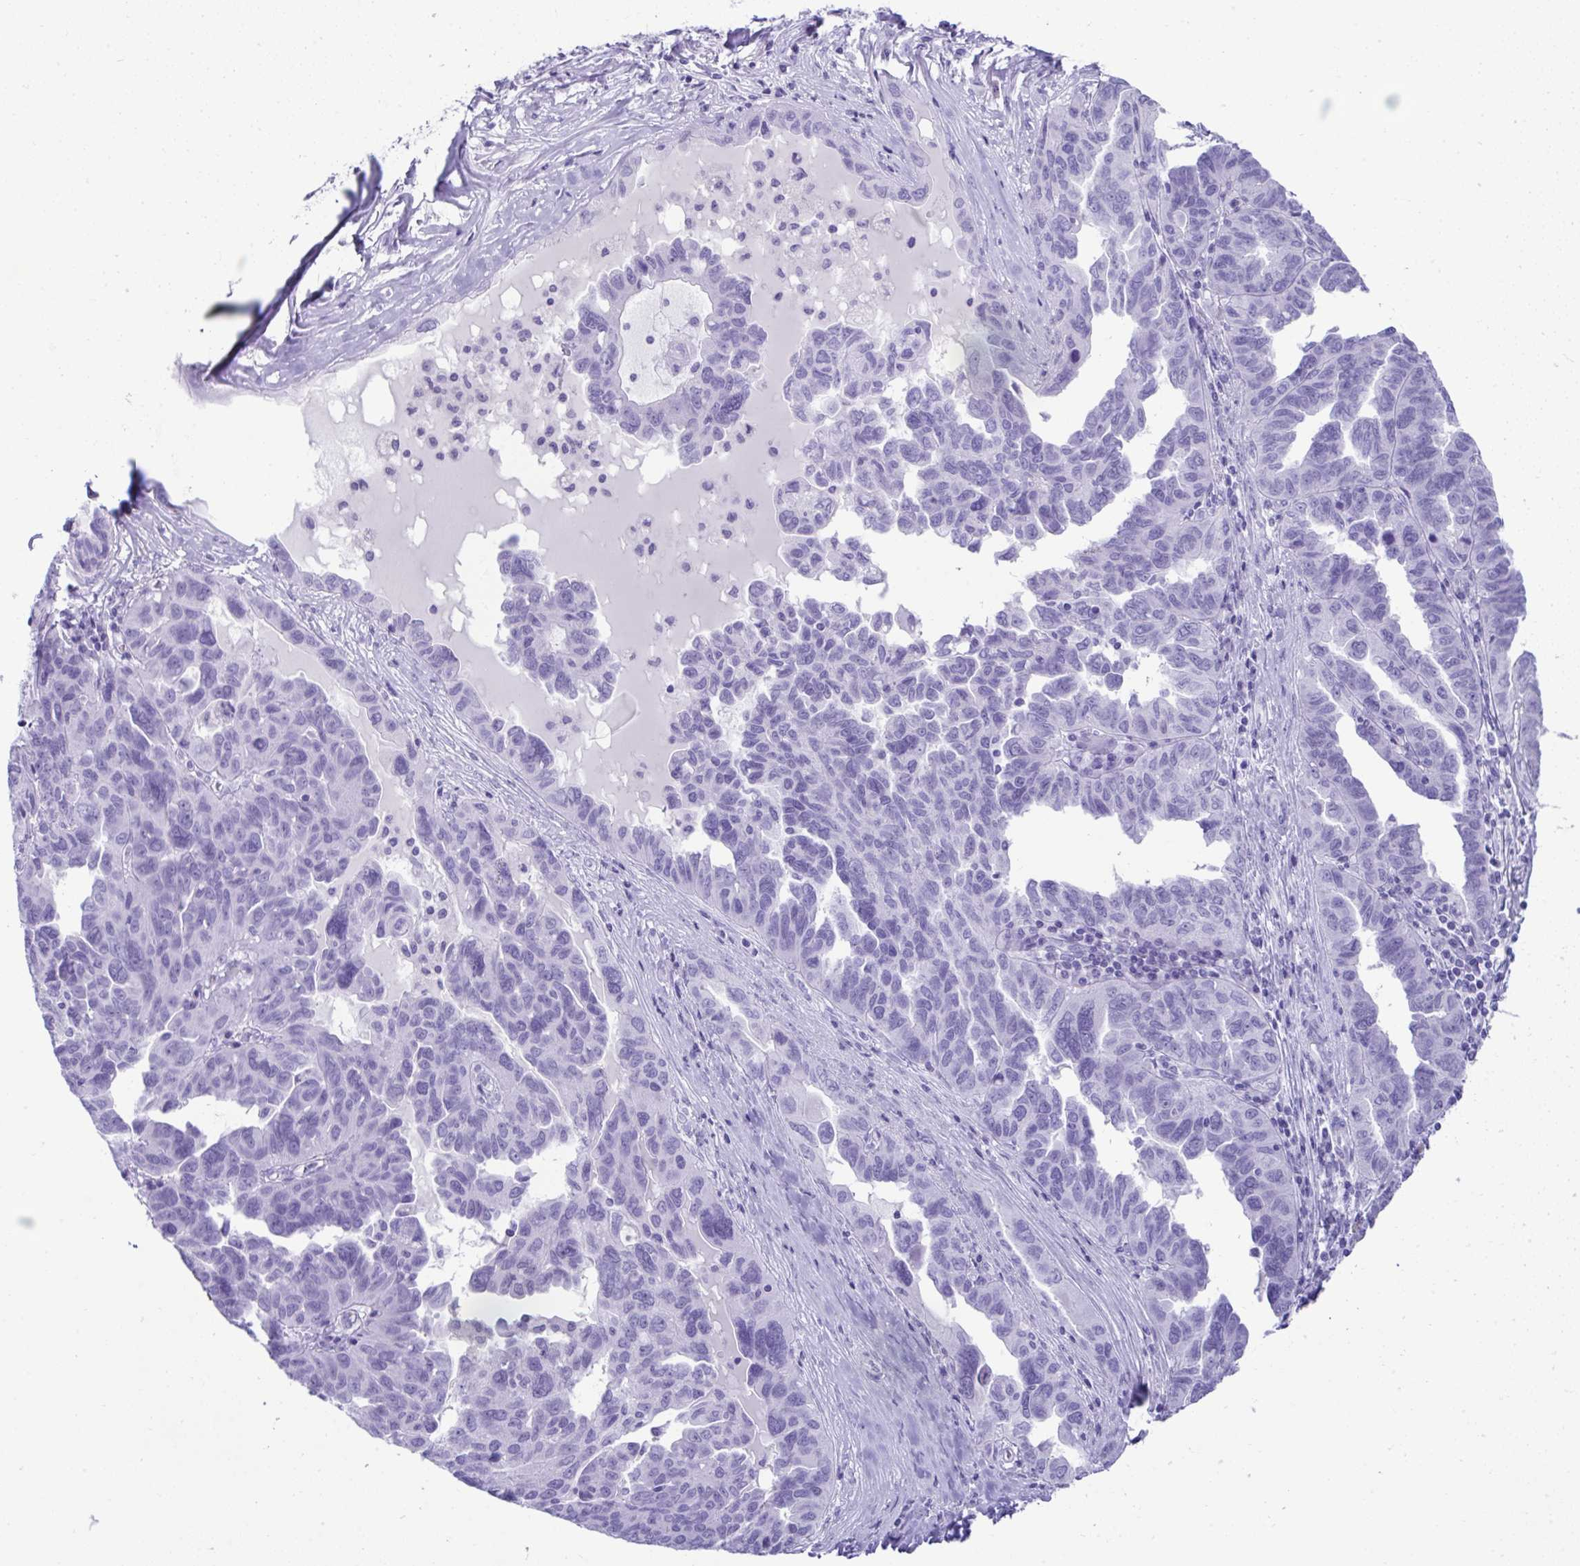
{"staining": {"intensity": "negative", "quantity": "none", "location": "none"}, "tissue": "ovarian cancer", "cell_type": "Tumor cells", "image_type": "cancer", "snomed": [{"axis": "morphology", "description": "Cystadenocarcinoma, serous, NOS"}, {"axis": "topography", "description": "Ovary"}], "caption": "Image shows no protein positivity in tumor cells of ovarian cancer tissue.", "gene": "PSCA", "patient": {"sex": "female", "age": 64}}